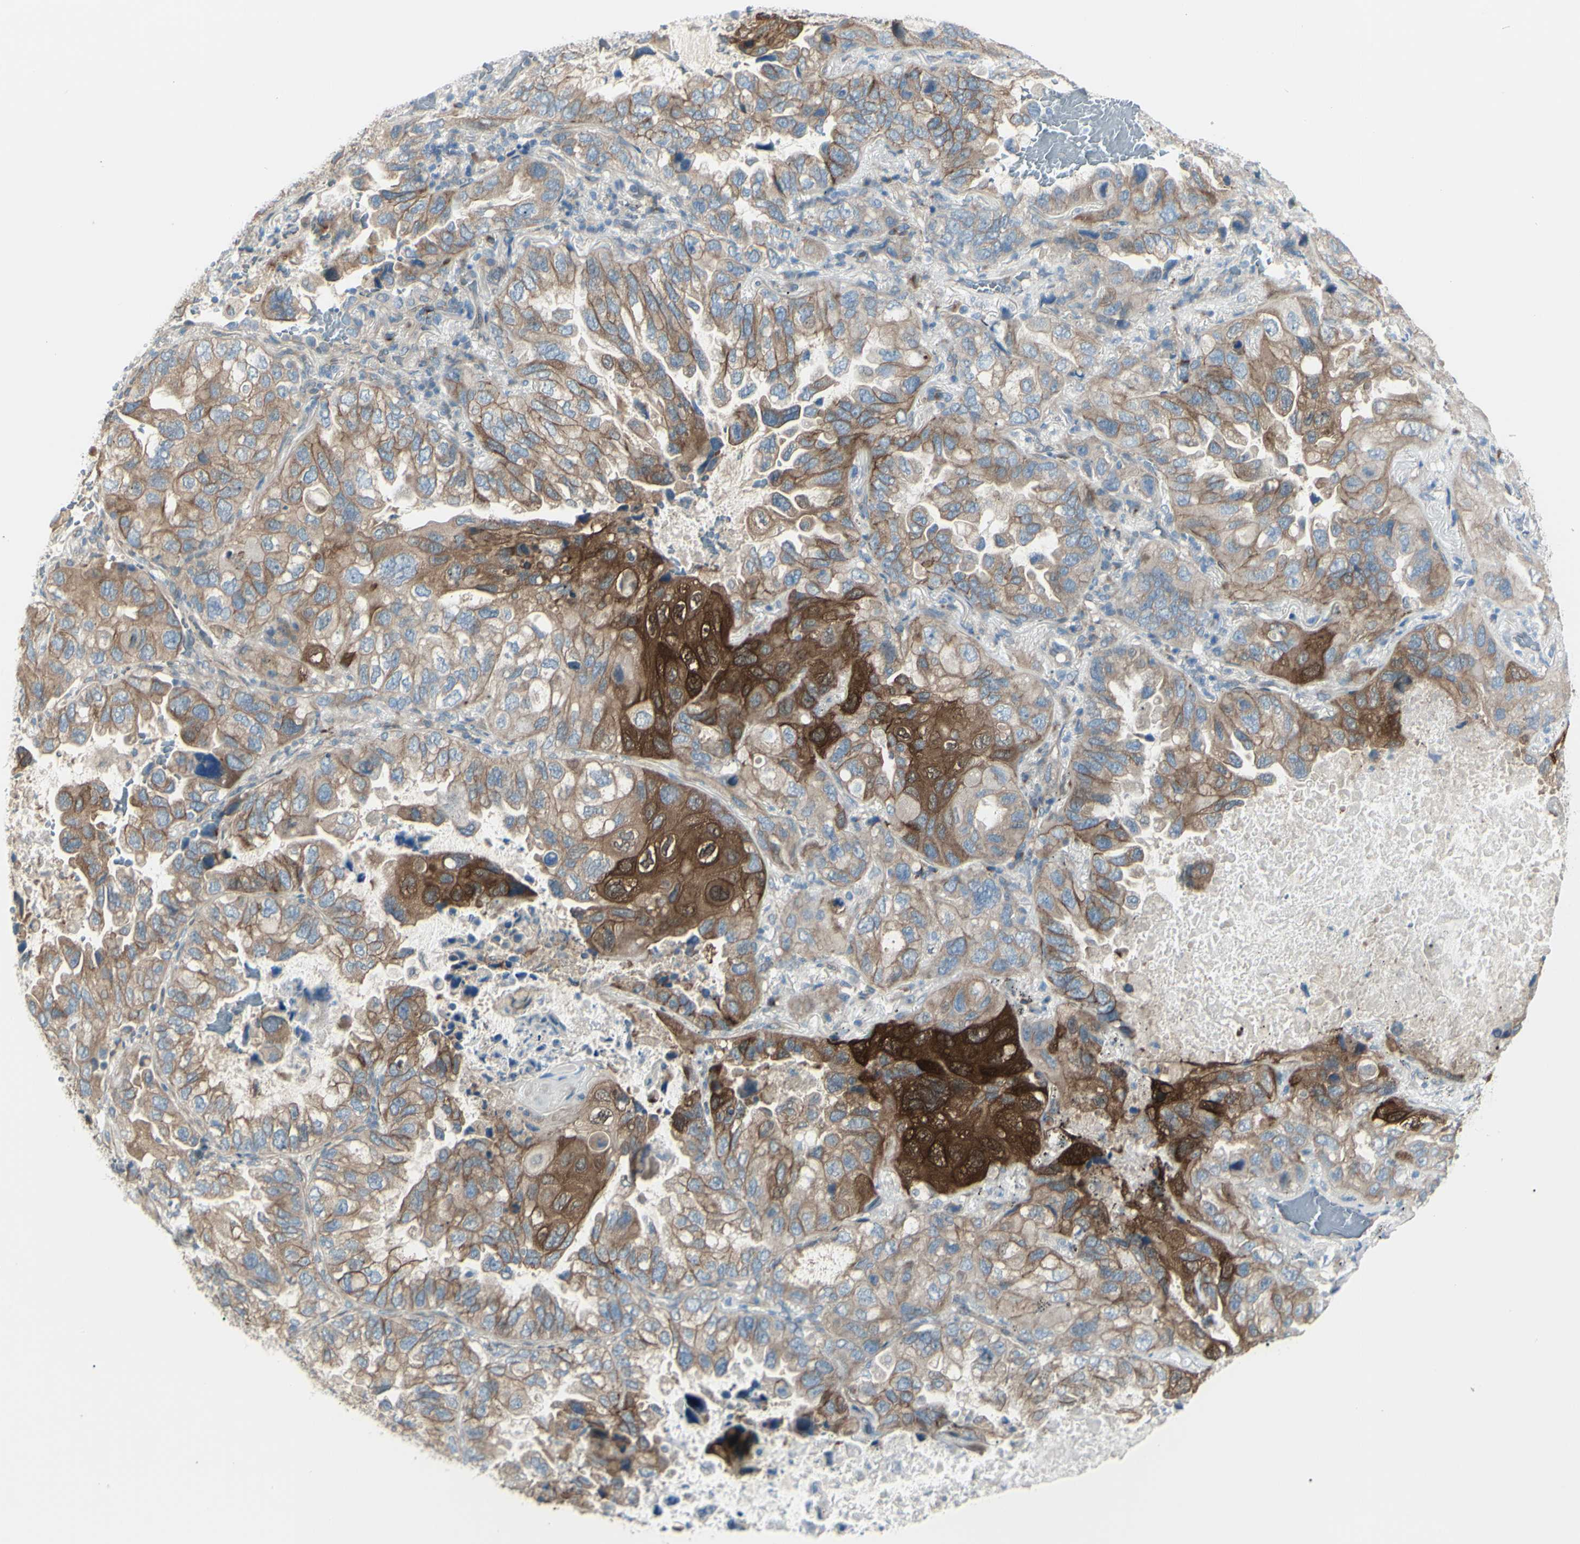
{"staining": {"intensity": "strong", "quantity": ">75%", "location": "cytoplasmic/membranous"}, "tissue": "lung cancer", "cell_type": "Tumor cells", "image_type": "cancer", "snomed": [{"axis": "morphology", "description": "Squamous cell carcinoma, NOS"}, {"axis": "topography", "description": "Lung"}], "caption": "Human lung squamous cell carcinoma stained for a protein (brown) reveals strong cytoplasmic/membranous positive positivity in about >75% of tumor cells.", "gene": "LRRK1", "patient": {"sex": "female", "age": 73}}